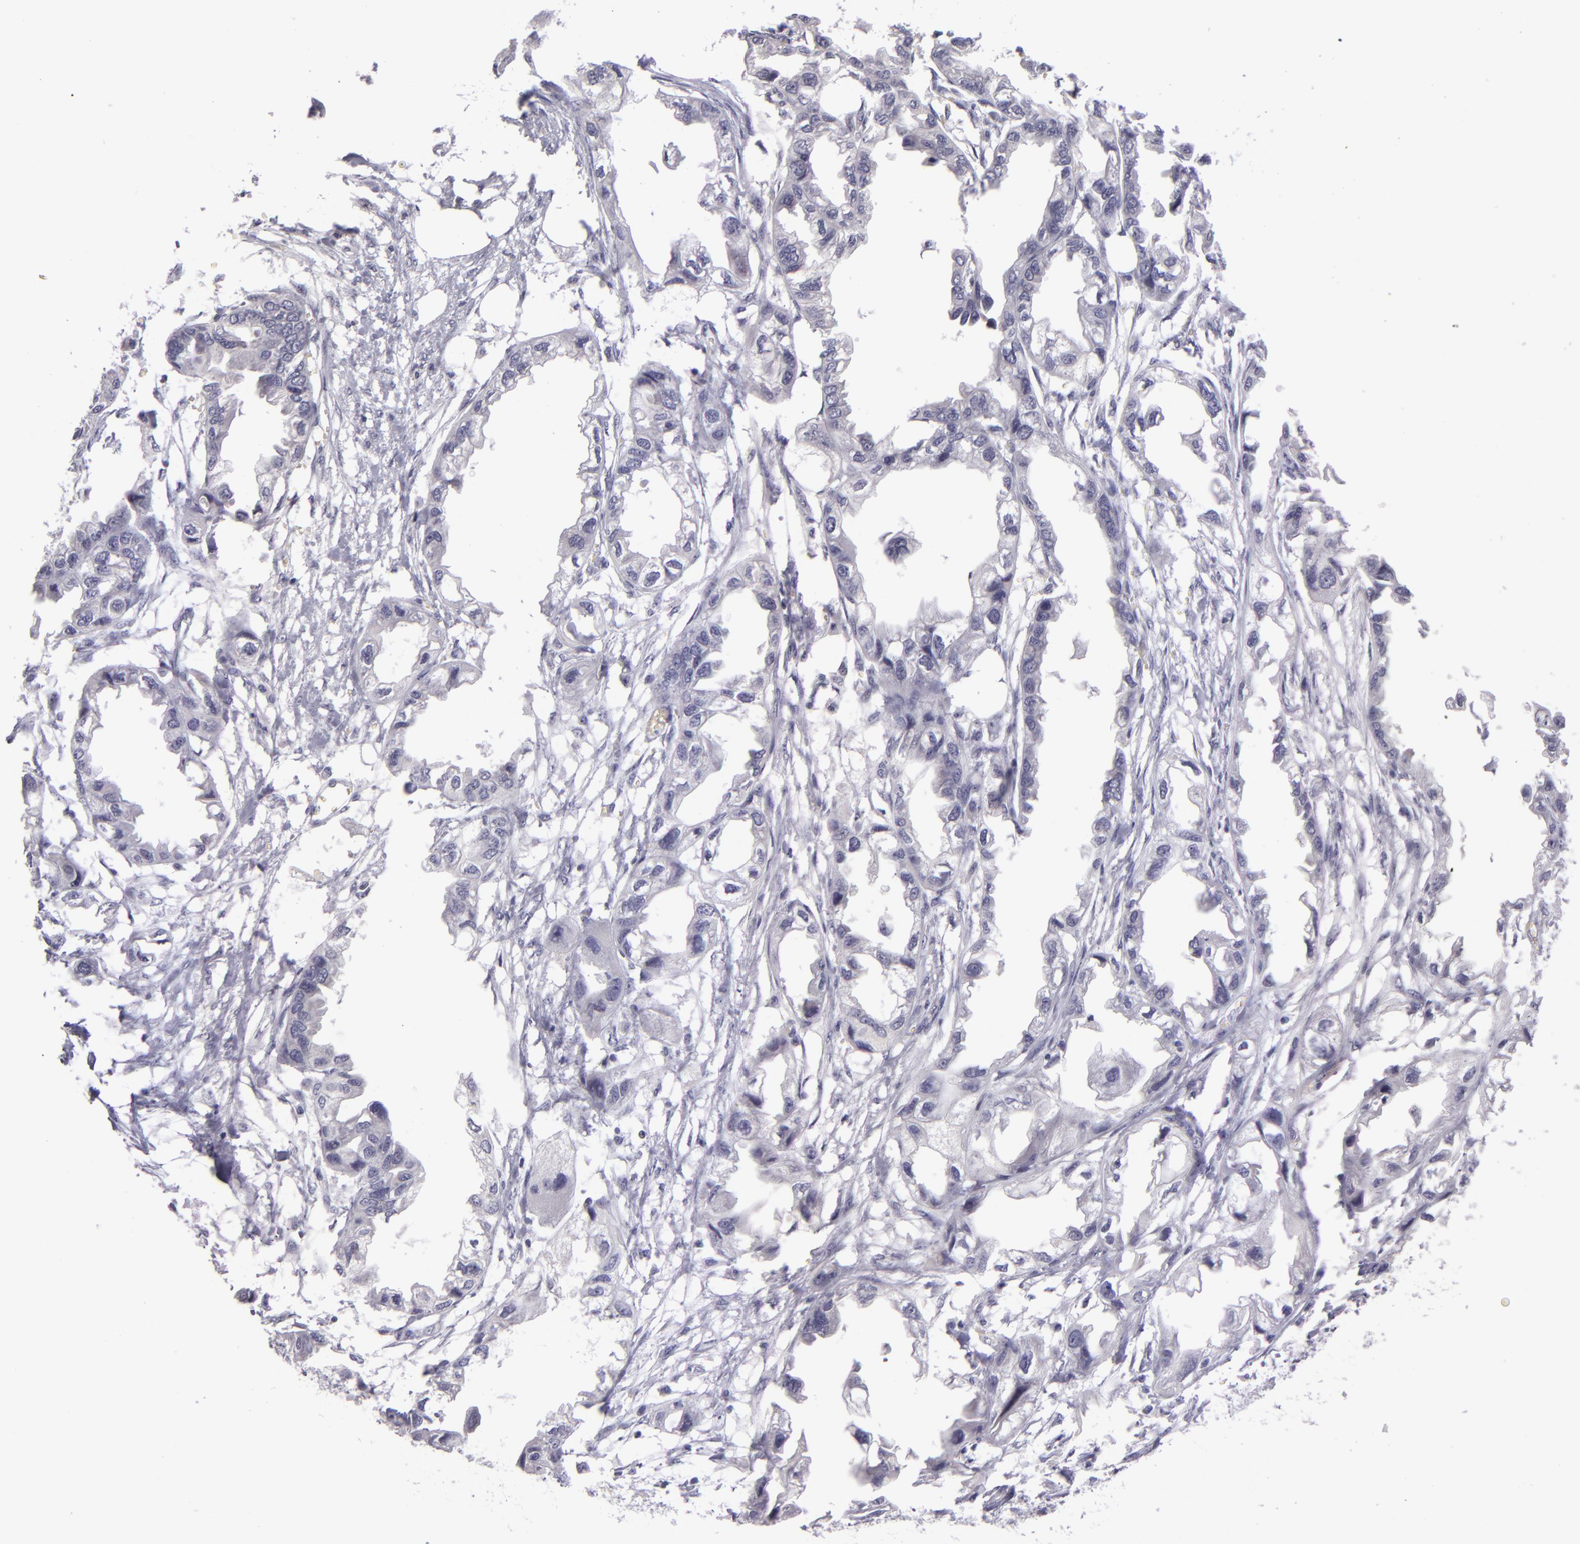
{"staining": {"intensity": "negative", "quantity": "none", "location": "none"}, "tissue": "endometrial cancer", "cell_type": "Tumor cells", "image_type": "cancer", "snomed": [{"axis": "morphology", "description": "Adenocarcinoma, NOS"}, {"axis": "topography", "description": "Endometrium"}], "caption": "Image shows no protein positivity in tumor cells of adenocarcinoma (endometrial) tissue. Nuclei are stained in blue.", "gene": "SNCB", "patient": {"sex": "female", "age": 67}}